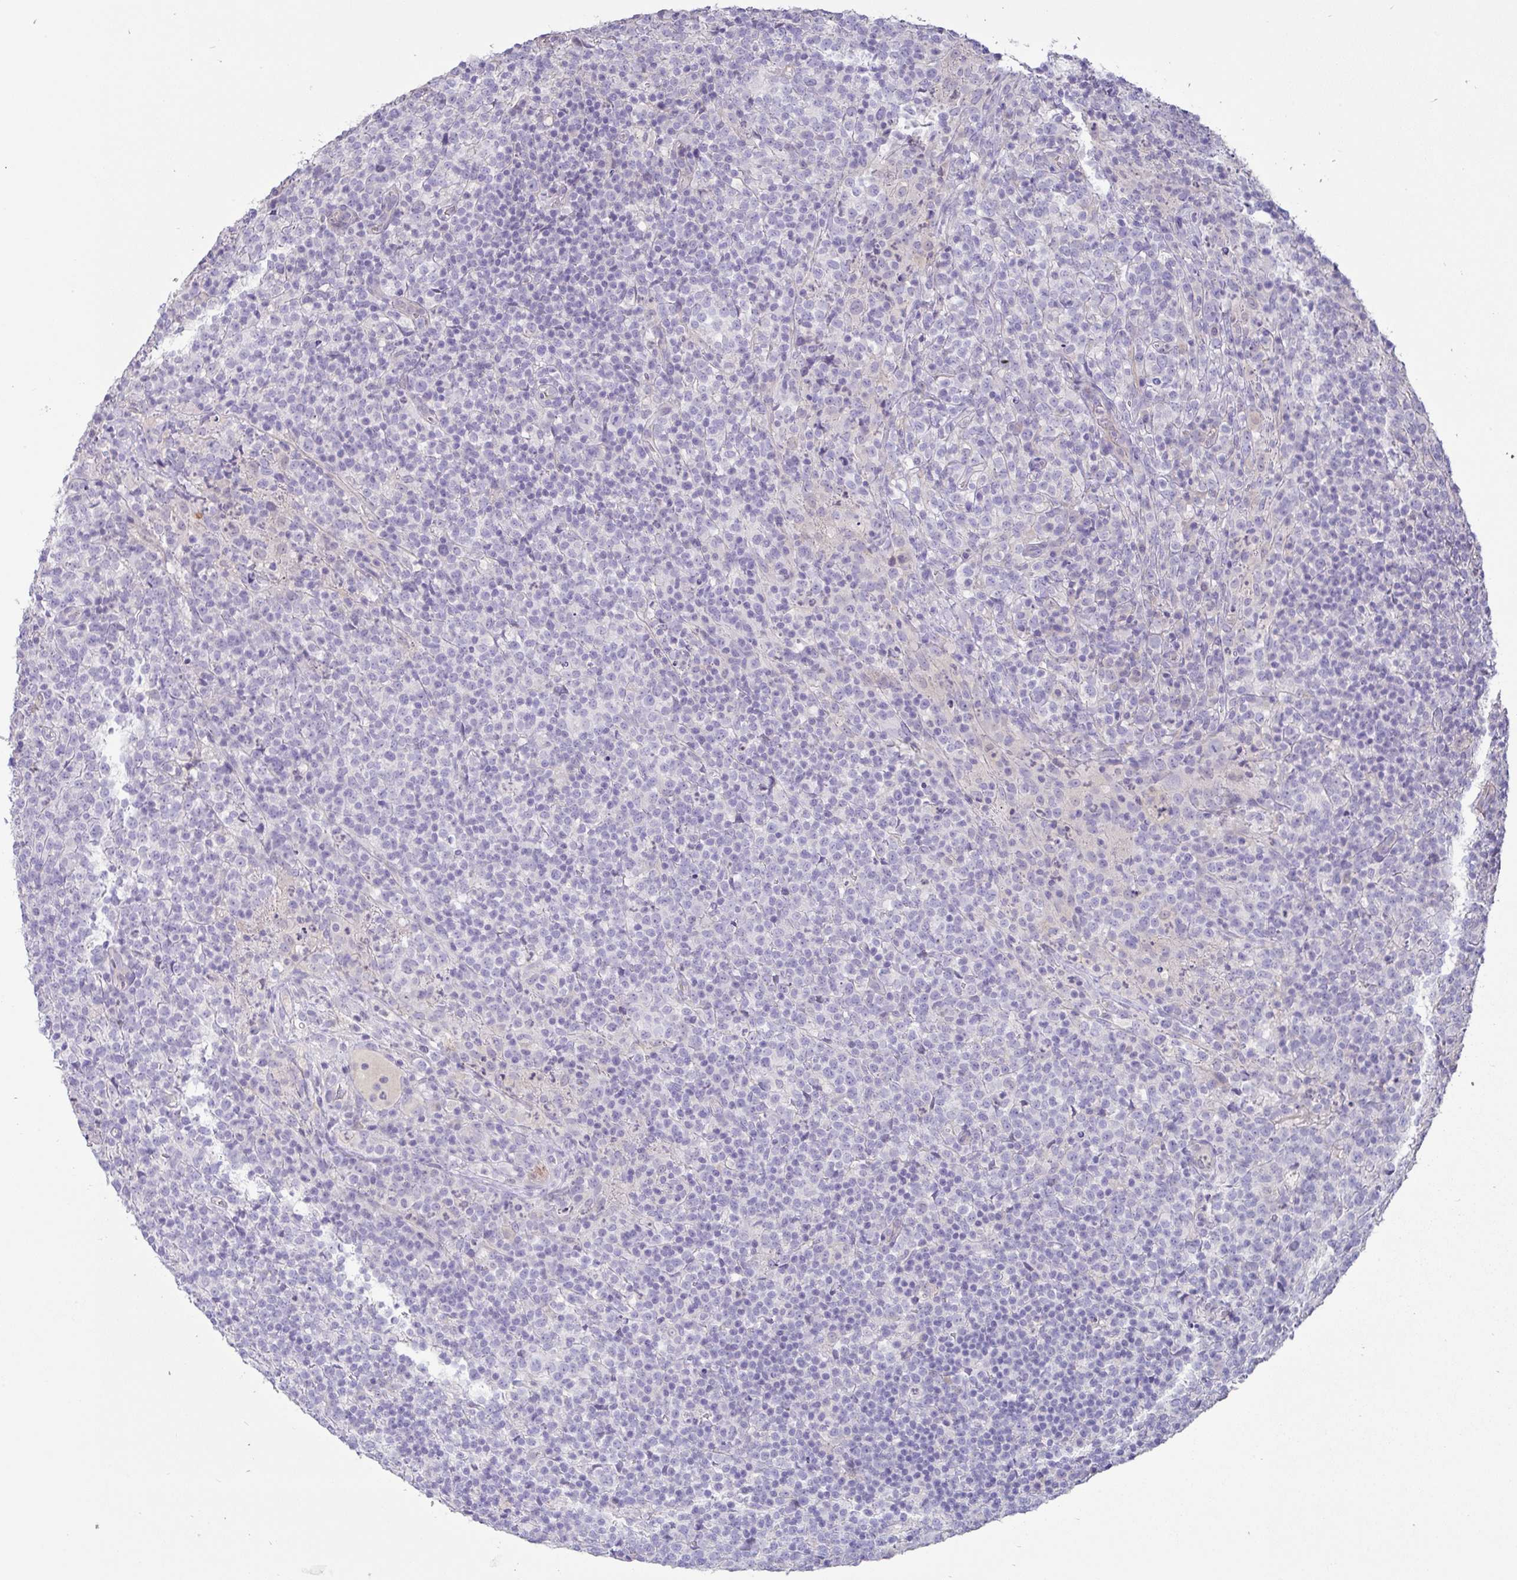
{"staining": {"intensity": "negative", "quantity": "none", "location": "none"}, "tissue": "lymphoma", "cell_type": "Tumor cells", "image_type": "cancer", "snomed": [{"axis": "morphology", "description": "Malignant lymphoma, non-Hodgkin's type, High grade"}, {"axis": "topography", "description": "Lymph node"}], "caption": "Tumor cells are negative for brown protein staining in malignant lymphoma, non-Hodgkin's type (high-grade).", "gene": "PYGM", "patient": {"sex": "male", "age": 54}}